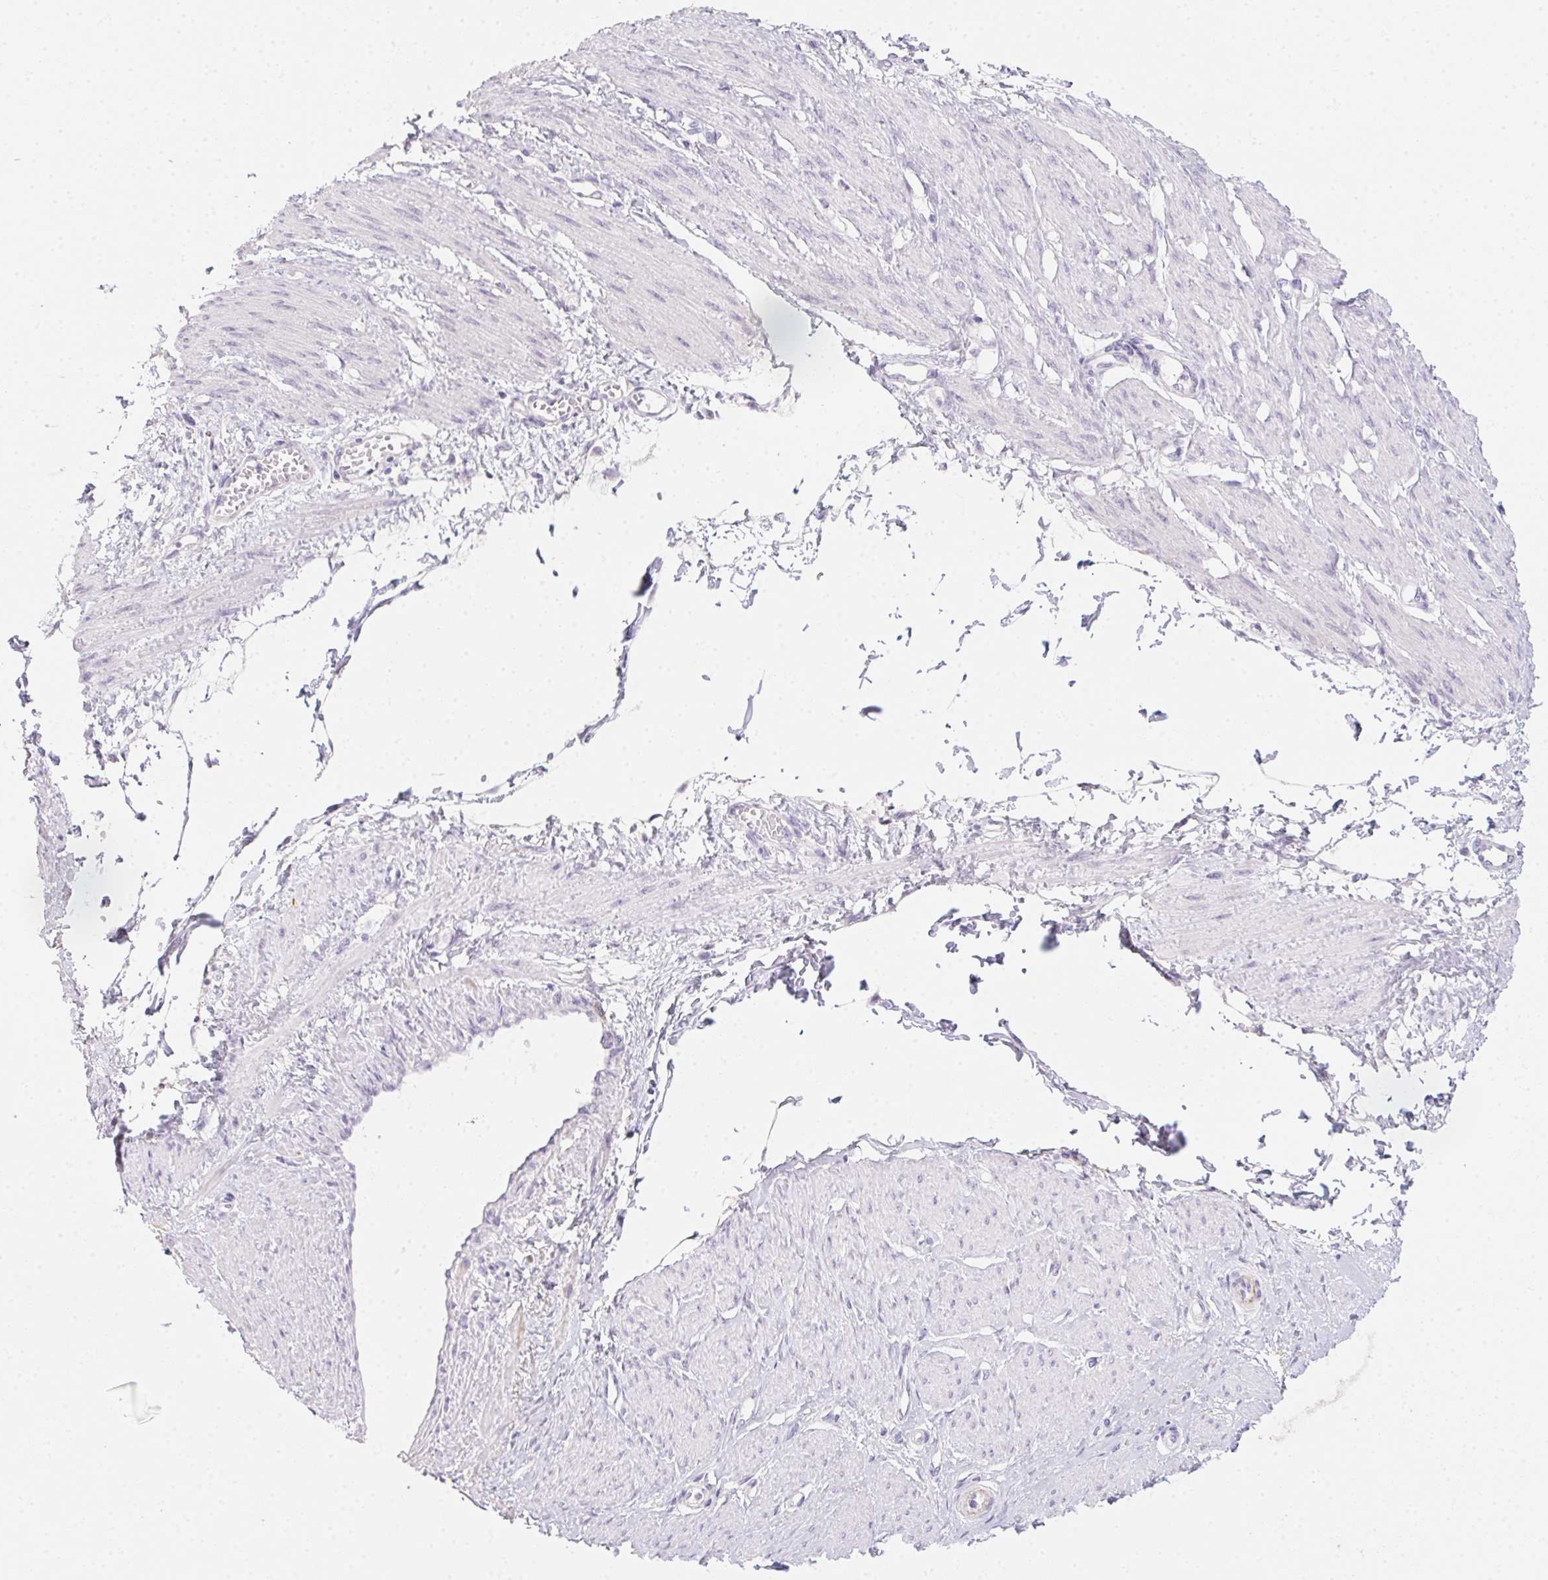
{"staining": {"intensity": "negative", "quantity": "none", "location": "none"}, "tissue": "smooth muscle", "cell_type": "Smooth muscle cells", "image_type": "normal", "snomed": [{"axis": "morphology", "description": "Normal tissue, NOS"}, {"axis": "topography", "description": "Smooth muscle"}, {"axis": "topography", "description": "Uterus"}], "caption": "This photomicrograph is of normal smooth muscle stained with IHC to label a protein in brown with the nuclei are counter-stained blue. There is no expression in smooth muscle cells. The staining is performed using DAB (3,3'-diaminobenzidine) brown chromogen with nuclei counter-stained in using hematoxylin.", "gene": "MYL4", "patient": {"sex": "female", "age": 39}}